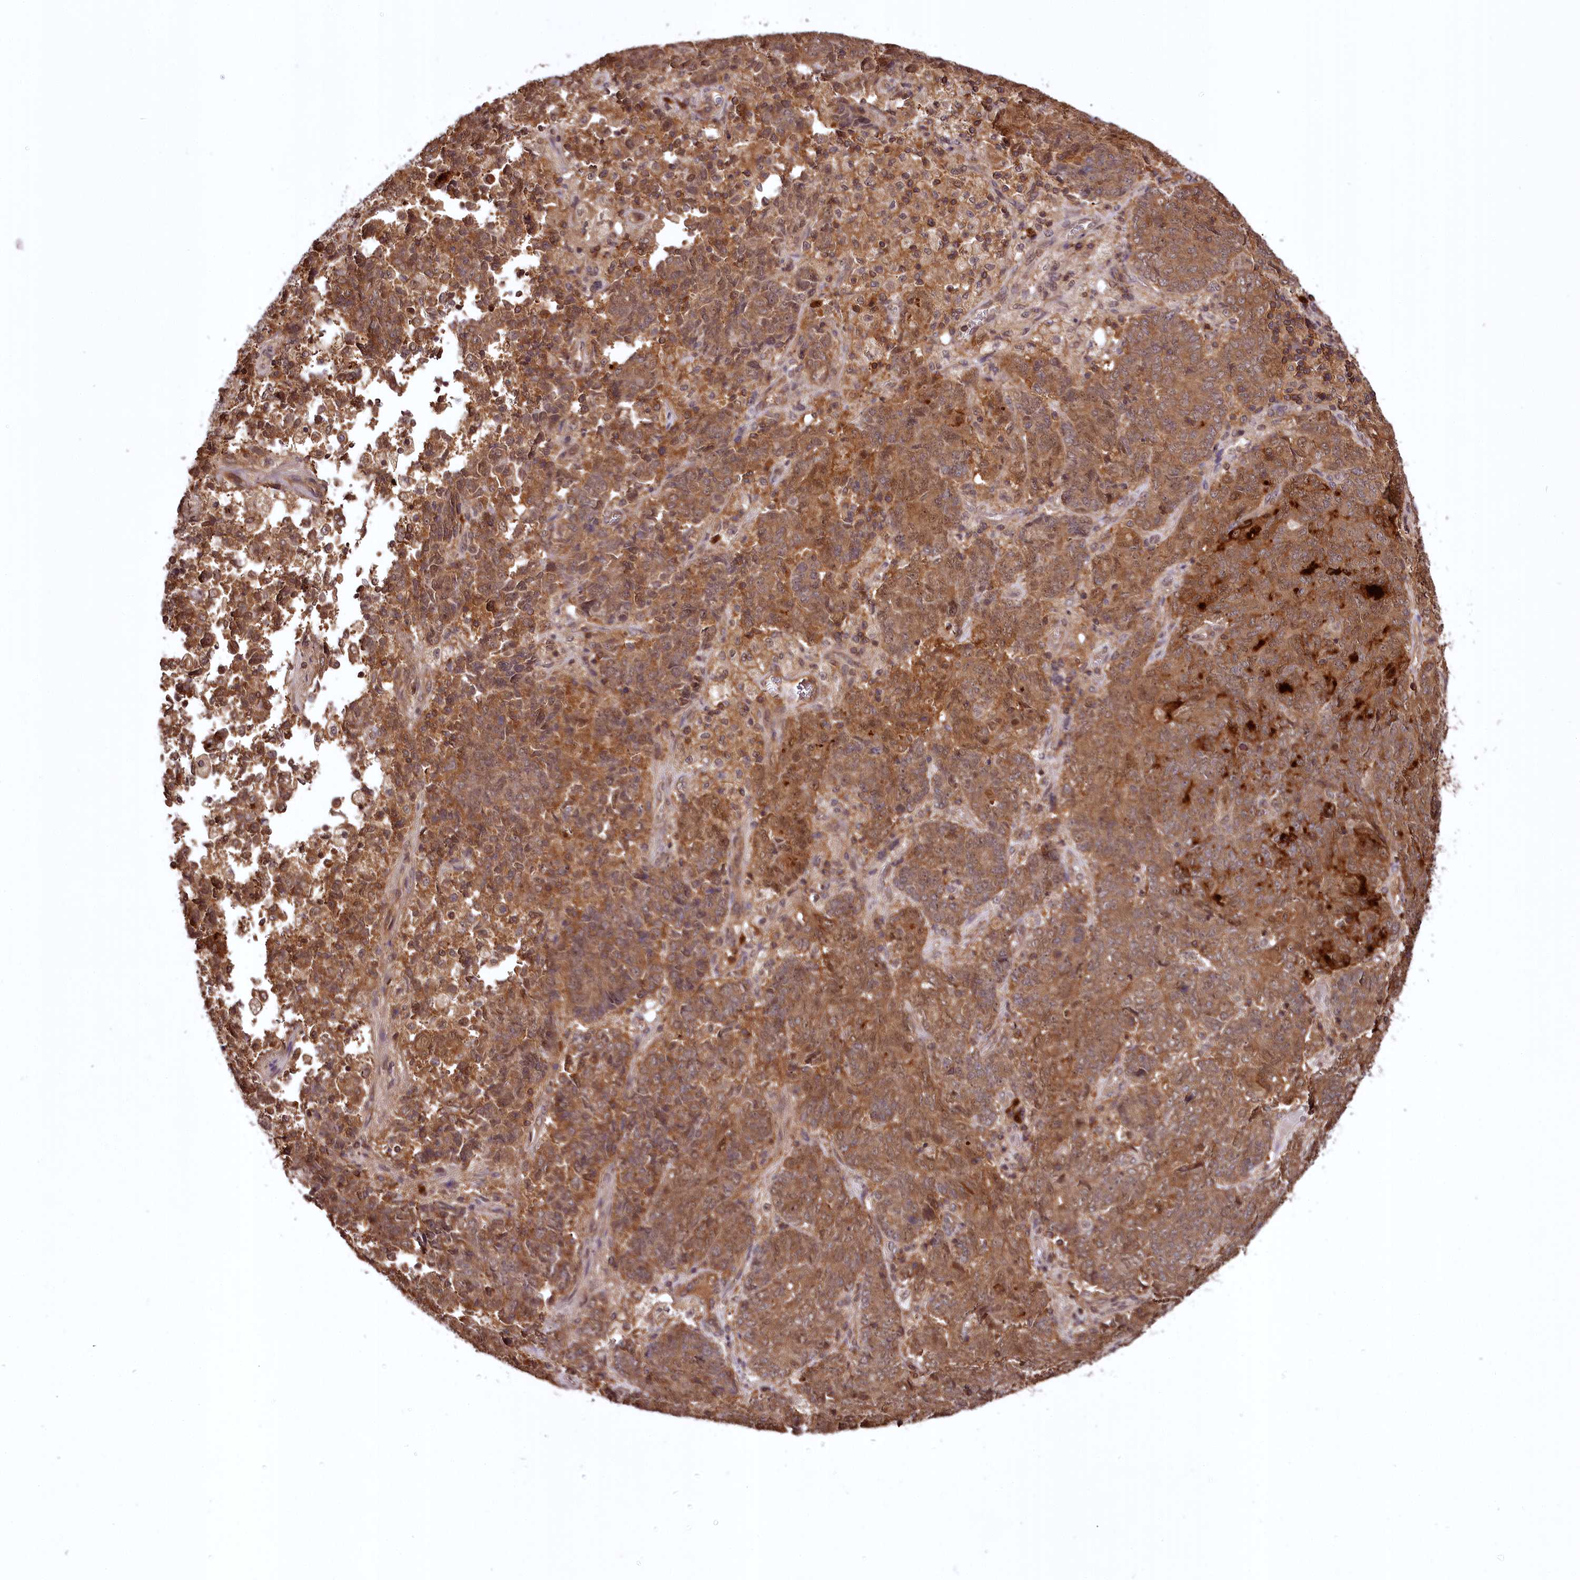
{"staining": {"intensity": "moderate", "quantity": ">75%", "location": "cytoplasmic/membranous"}, "tissue": "endometrial cancer", "cell_type": "Tumor cells", "image_type": "cancer", "snomed": [{"axis": "morphology", "description": "Adenocarcinoma, NOS"}, {"axis": "topography", "description": "Endometrium"}], "caption": "Endometrial cancer stained with a protein marker exhibits moderate staining in tumor cells.", "gene": "TTC12", "patient": {"sex": "female", "age": 80}}